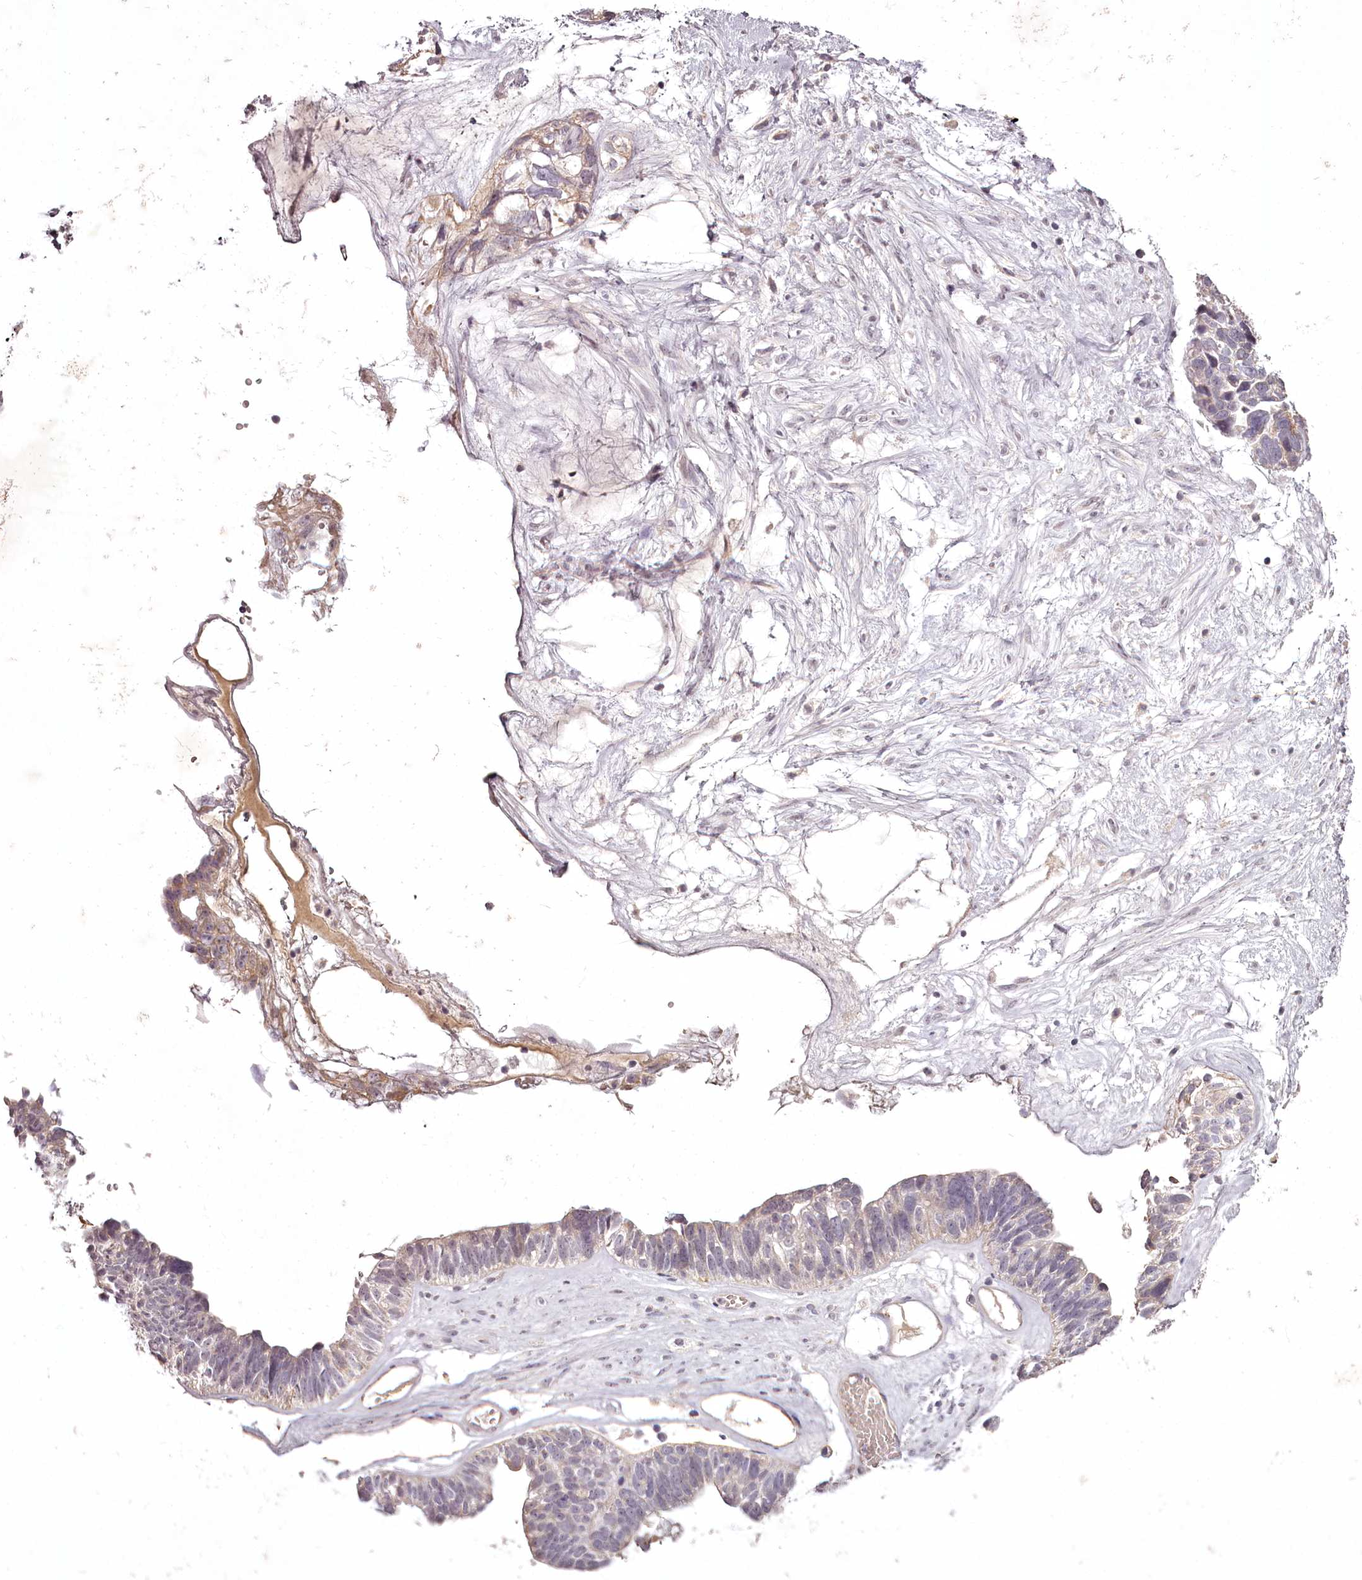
{"staining": {"intensity": "negative", "quantity": "none", "location": "none"}, "tissue": "ovarian cancer", "cell_type": "Tumor cells", "image_type": "cancer", "snomed": [{"axis": "morphology", "description": "Cystadenocarcinoma, serous, NOS"}, {"axis": "topography", "description": "Ovary"}], "caption": "High magnification brightfield microscopy of serous cystadenocarcinoma (ovarian) stained with DAB (brown) and counterstained with hematoxylin (blue): tumor cells show no significant positivity. (Immunohistochemistry, brightfield microscopy, high magnification).", "gene": "RBMXL2", "patient": {"sex": "female", "age": 79}}